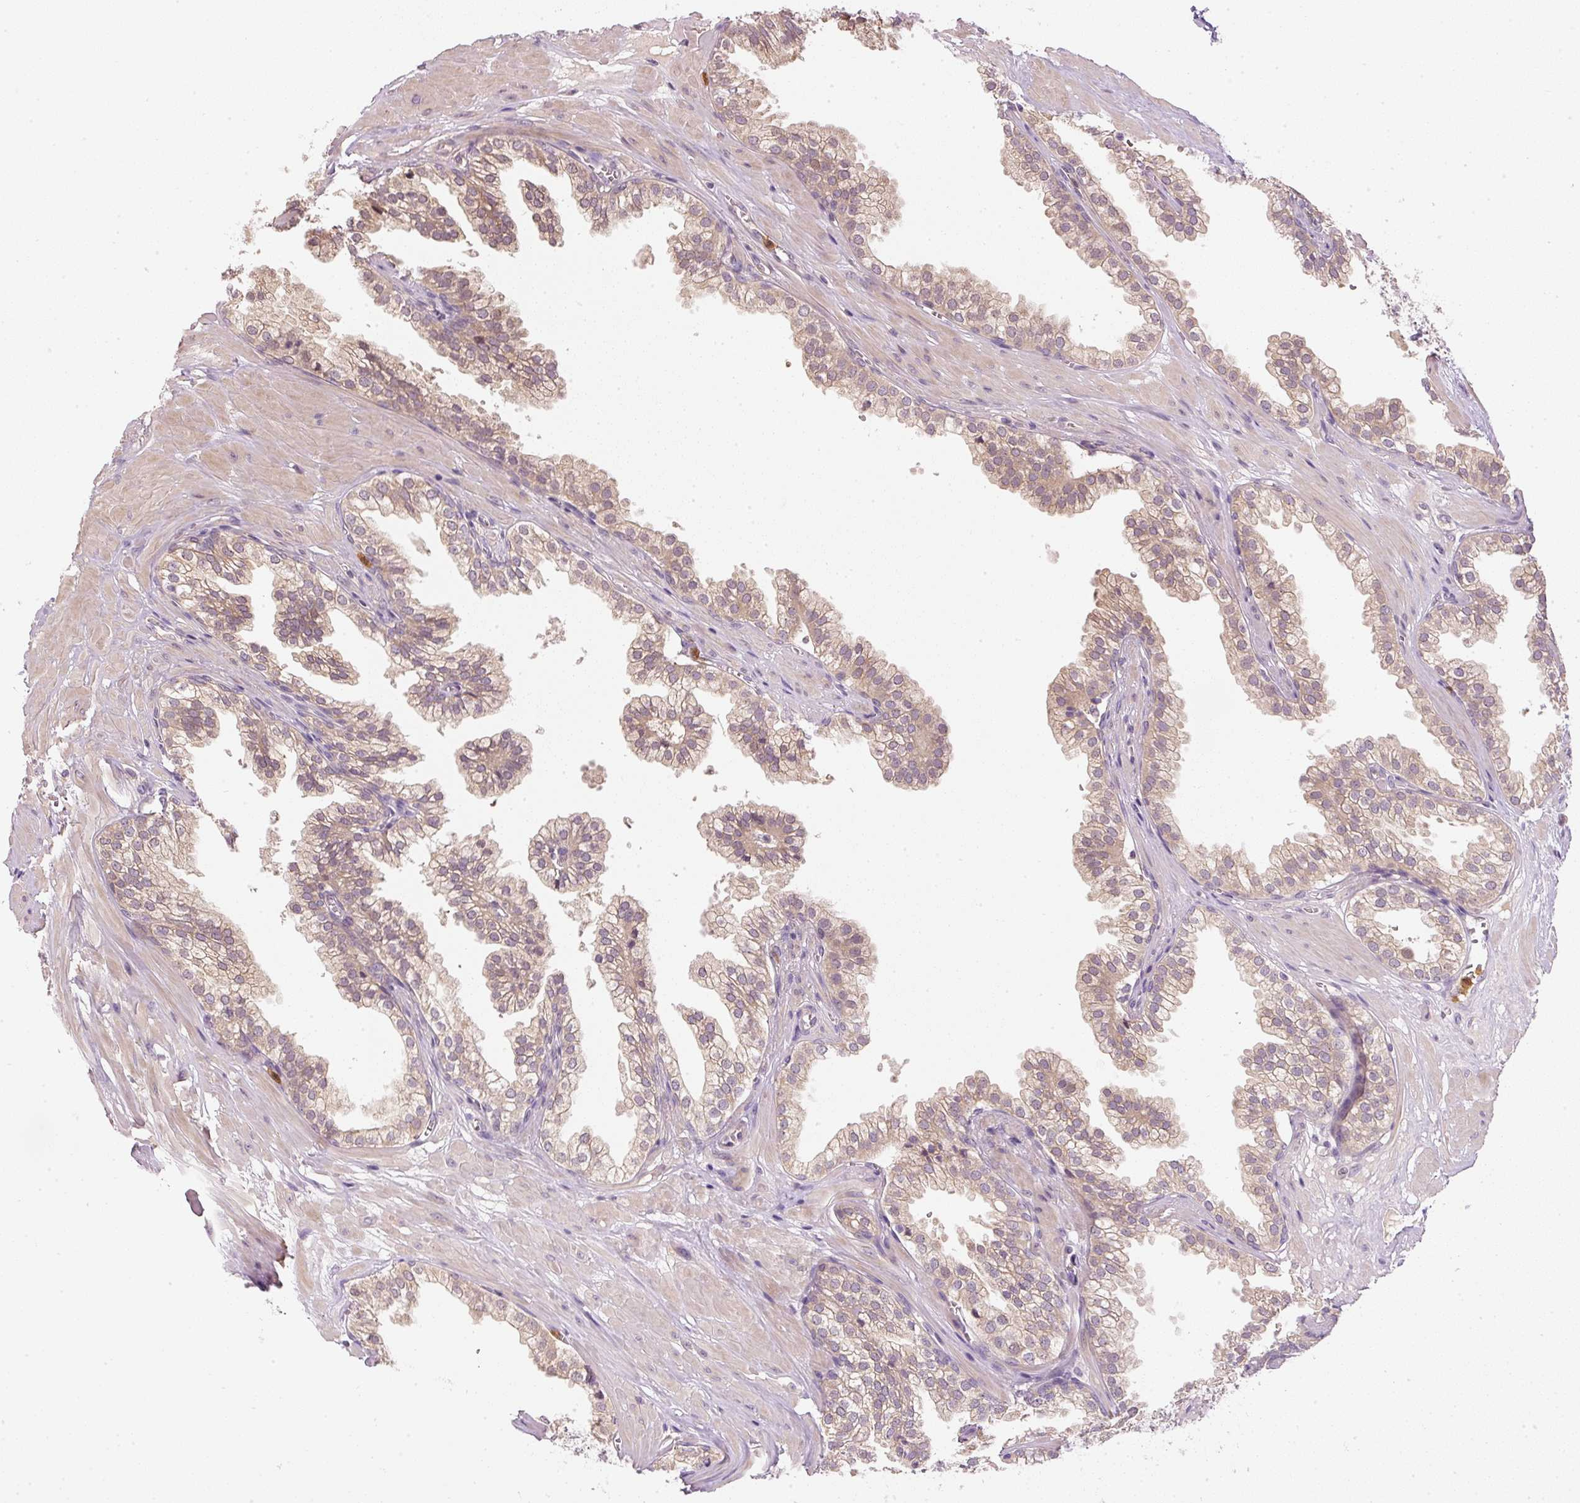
{"staining": {"intensity": "weak", "quantity": ">75%", "location": "cytoplasmic/membranous"}, "tissue": "prostate", "cell_type": "Glandular cells", "image_type": "normal", "snomed": [{"axis": "morphology", "description": "Normal tissue, NOS"}, {"axis": "topography", "description": "Prostate"}, {"axis": "topography", "description": "Peripheral nerve tissue"}], "caption": "Immunohistochemistry (IHC) of benign prostate reveals low levels of weak cytoplasmic/membranous staining in approximately >75% of glandular cells. The protein is shown in brown color, while the nuclei are stained blue.", "gene": "CTTNBP2", "patient": {"sex": "male", "age": 55}}